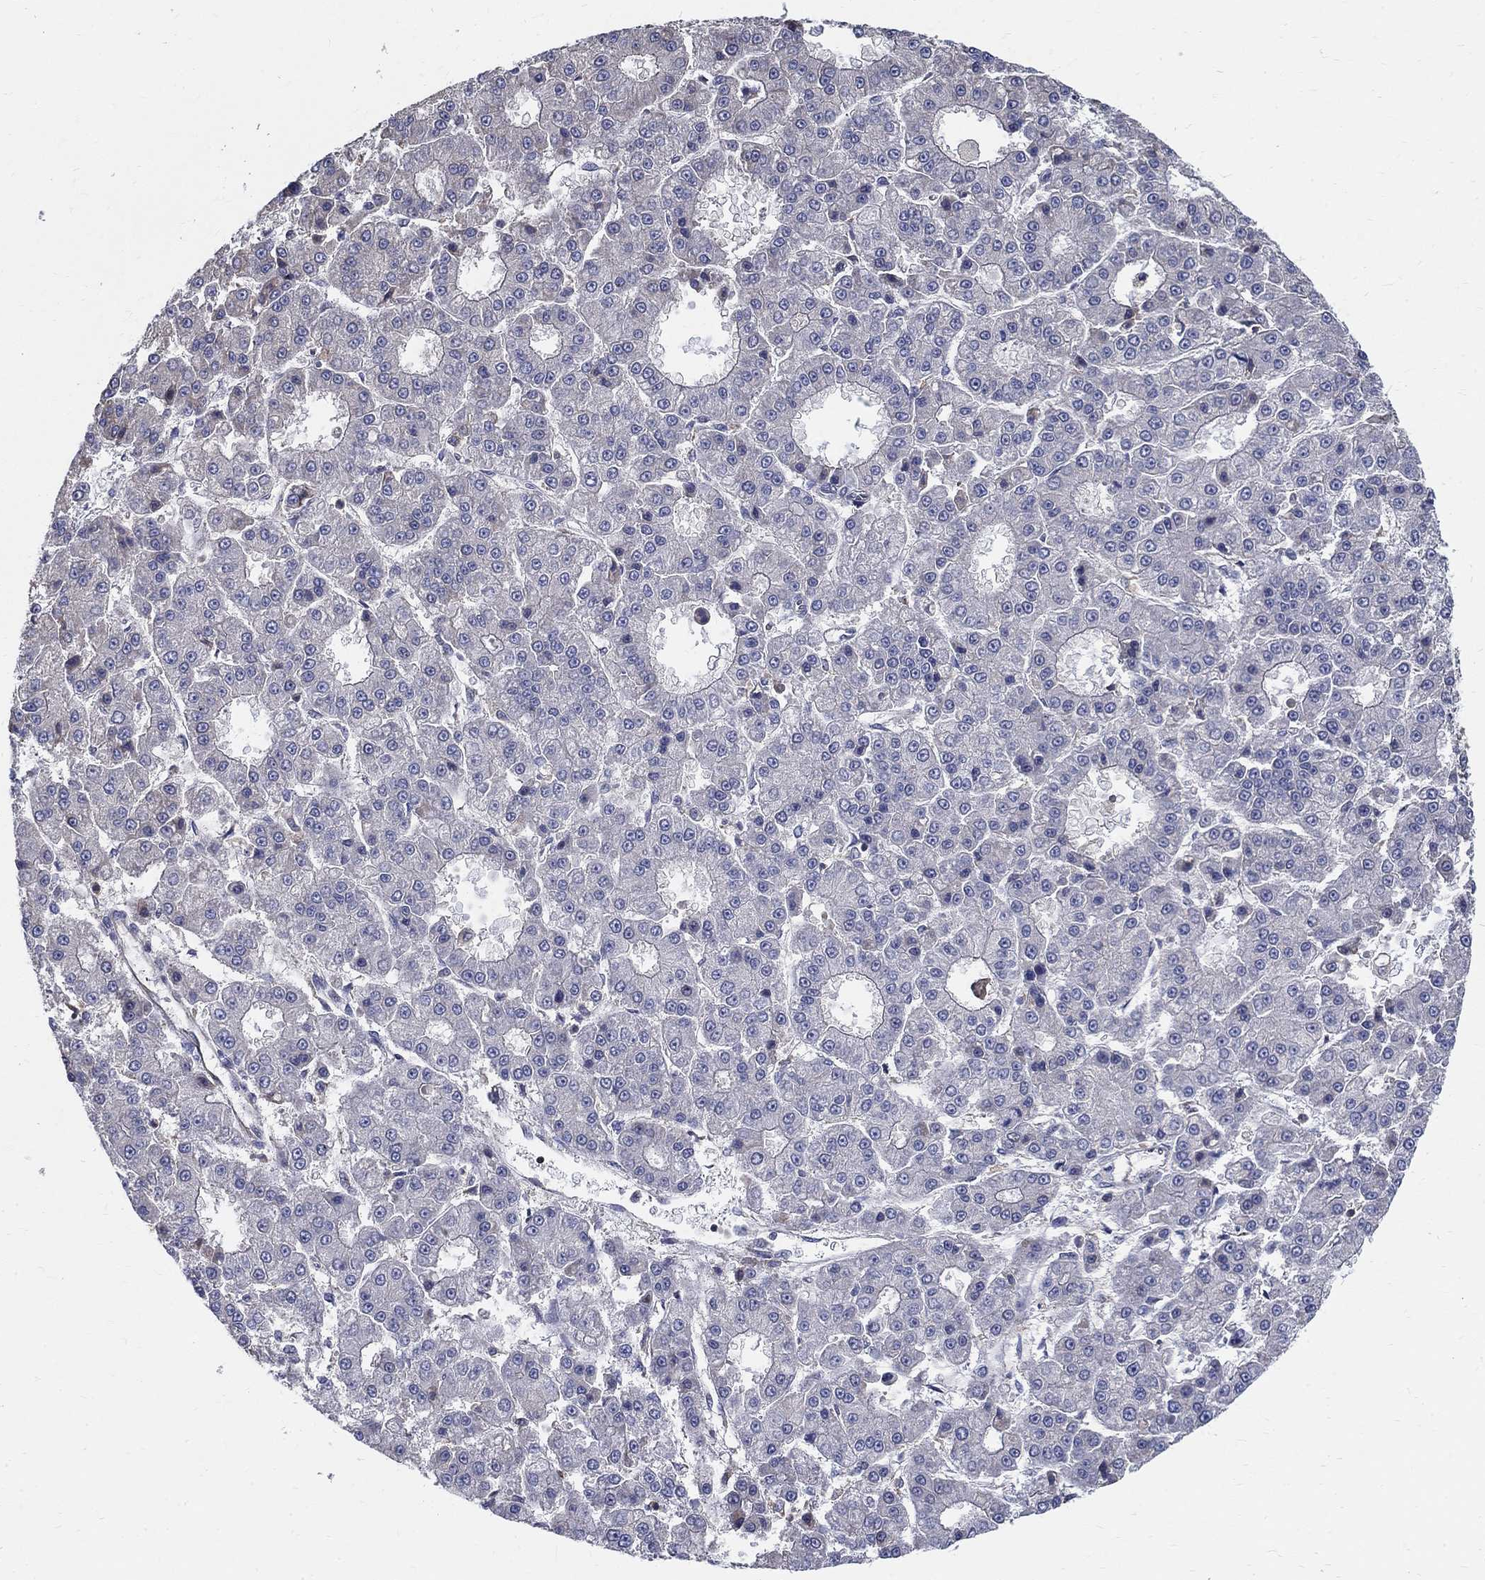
{"staining": {"intensity": "negative", "quantity": "none", "location": "none"}, "tissue": "liver cancer", "cell_type": "Tumor cells", "image_type": "cancer", "snomed": [{"axis": "morphology", "description": "Carcinoma, Hepatocellular, NOS"}, {"axis": "topography", "description": "Liver"}], "caption": "This is an IHC photomicrograph of liver cancer (hepatocellular carcinoma). There is no positivity in tumor cells.", "gene": "AGAP2", "patient": {"sex": "male", "age": 70}}